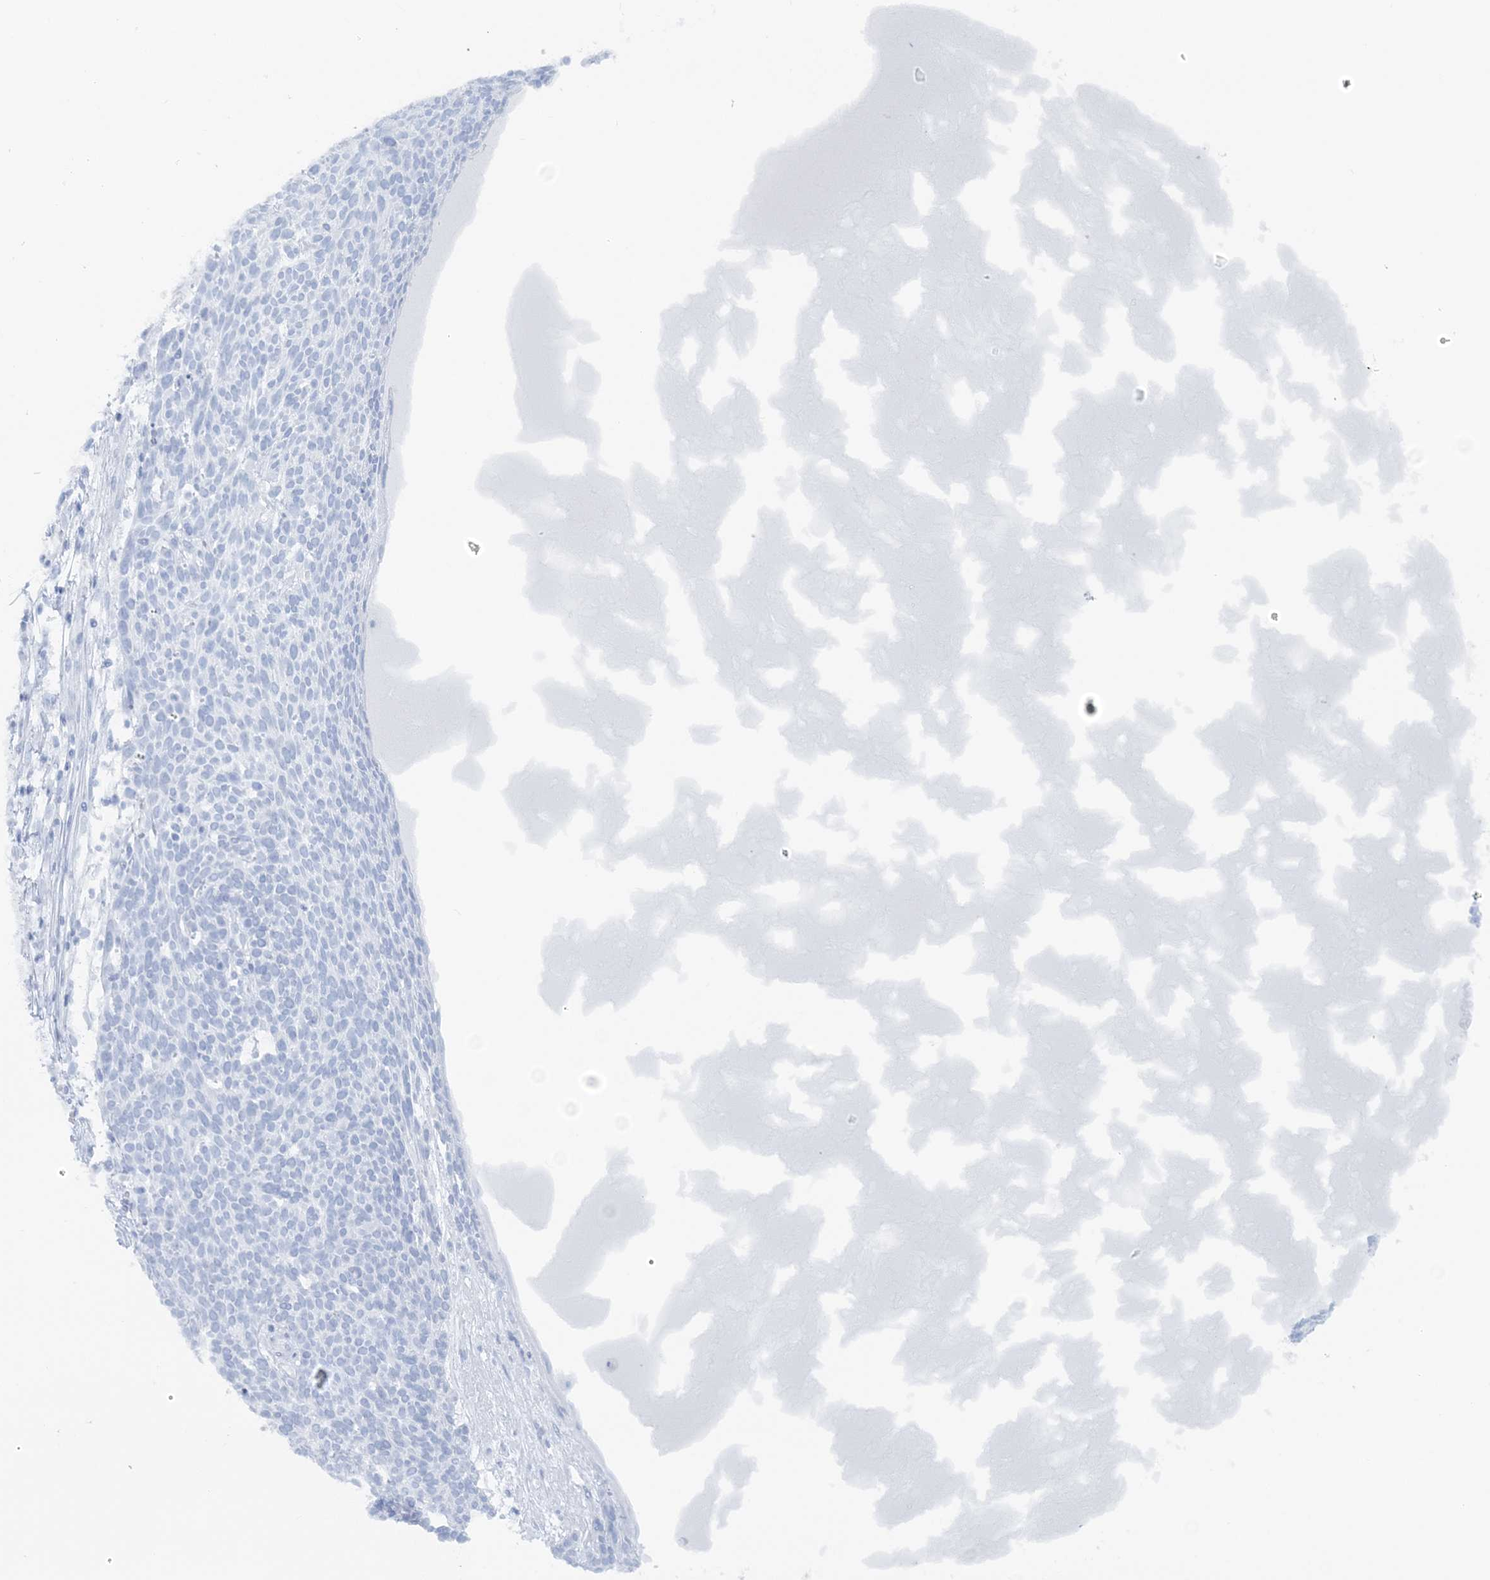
{"staining": {"intensity": "negative", "quantity": "none", "location": "none"}, "tissue": "skin cancer", "cell_type": "Tumor cells", "image_type": "cancer", "snomed": [{"axis": "morphology", "description": "Squamous cell carcinoma, NOS"}, {"axis": "topography", "description": "Skin"}], "caption": "Protein analysis of skin cancer (squamous cell carcinoma) shows no significant staining in tumor cells.", "gene": "ATP11A", "patient": {"sex": "female", "age": 90}}